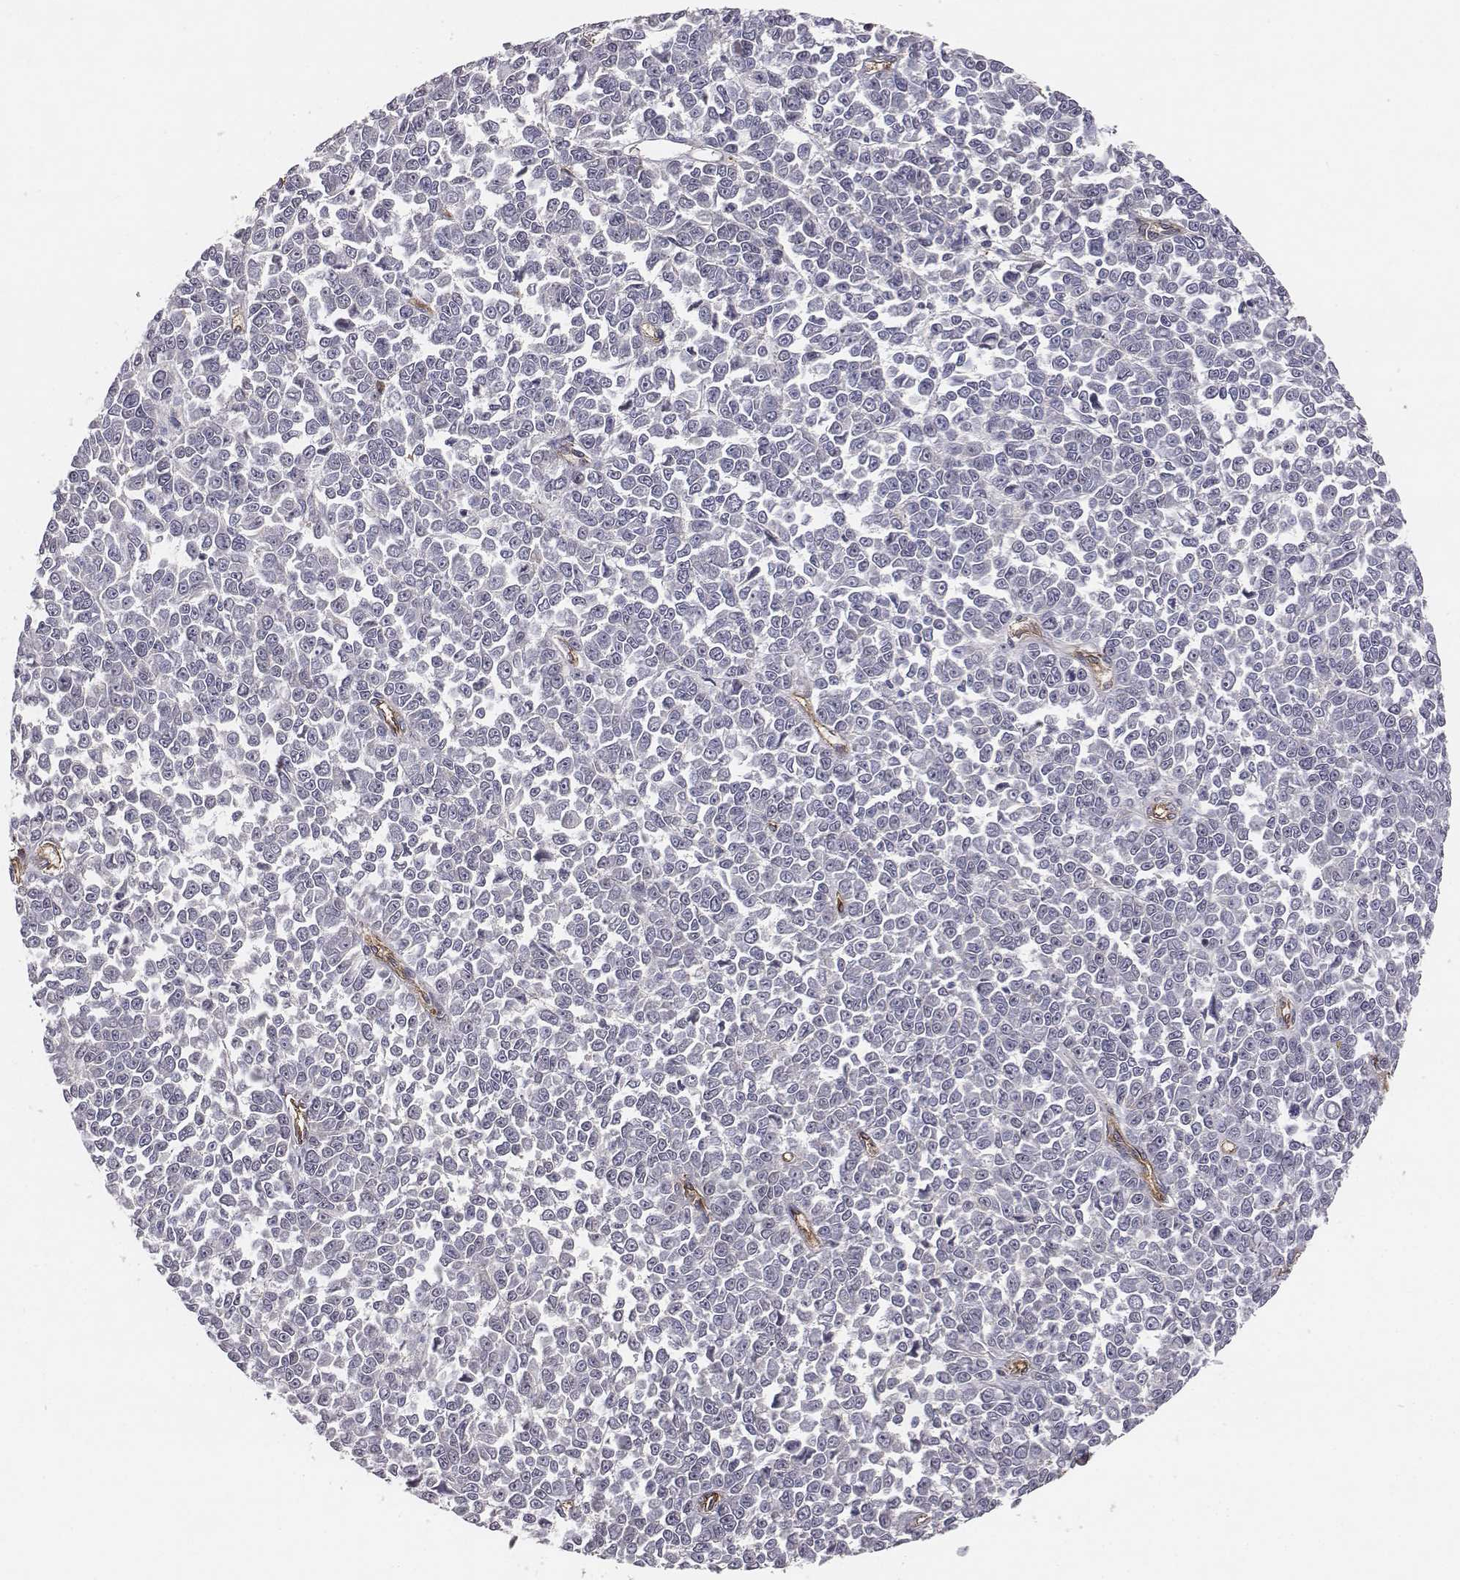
{"staining": {"intensity": "negative", "quantity": "none", "location": "none"}, "tissue": "melanoma", "cell_type": "Tumor cells", "image_type": "cancer", "snomed": [{"axis": "morphology", "description": "Malignant melanoma, NOS"}, {"axis": "topography", "description": "Skin"}], "caption": "This is an IHC histopathology image of melanoma. There is no expression in tumor cells.", "gene": "PTPRG", "patient": {"sex": "female", "age": 95}}